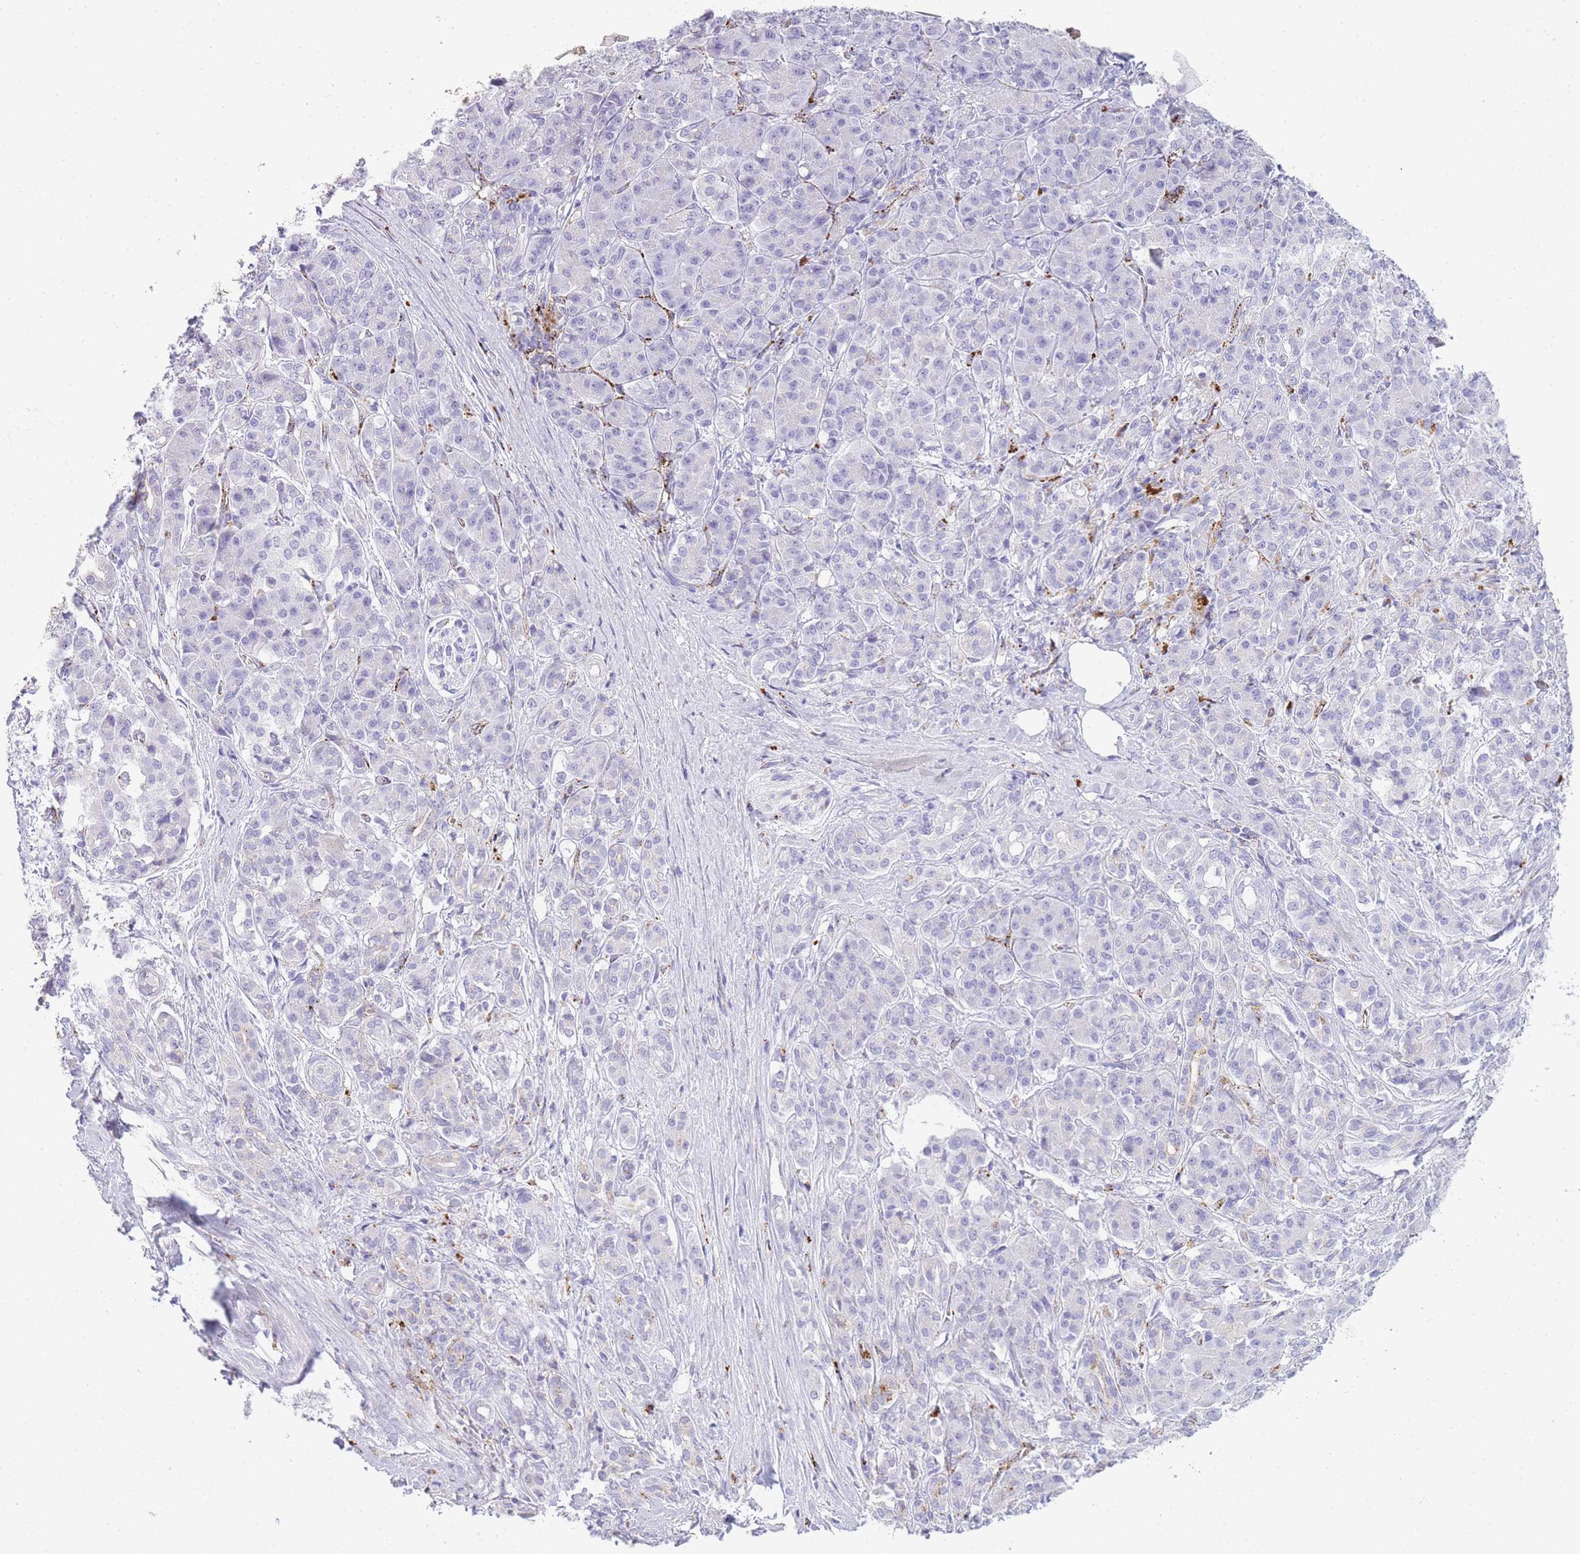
{"staining": {"intensity": "negative", "quantity": "none", "location": "none"}, "tissue": "pancreatic cancer", "cell_type": "Tumor cells", "image_type": "cancer", "snomed": [{"axis": "morphology", "description": "Adenocarcinoma, NOS"}, {"axis": "topography", "description": "Pancreas"}], "caption": "Pancreatic adenocarcinoma was stained to show a protein in brown. There is no significant staining in tumor cells.", "gene": "RHO", "patient": {"sex": "male", "age": 57}}